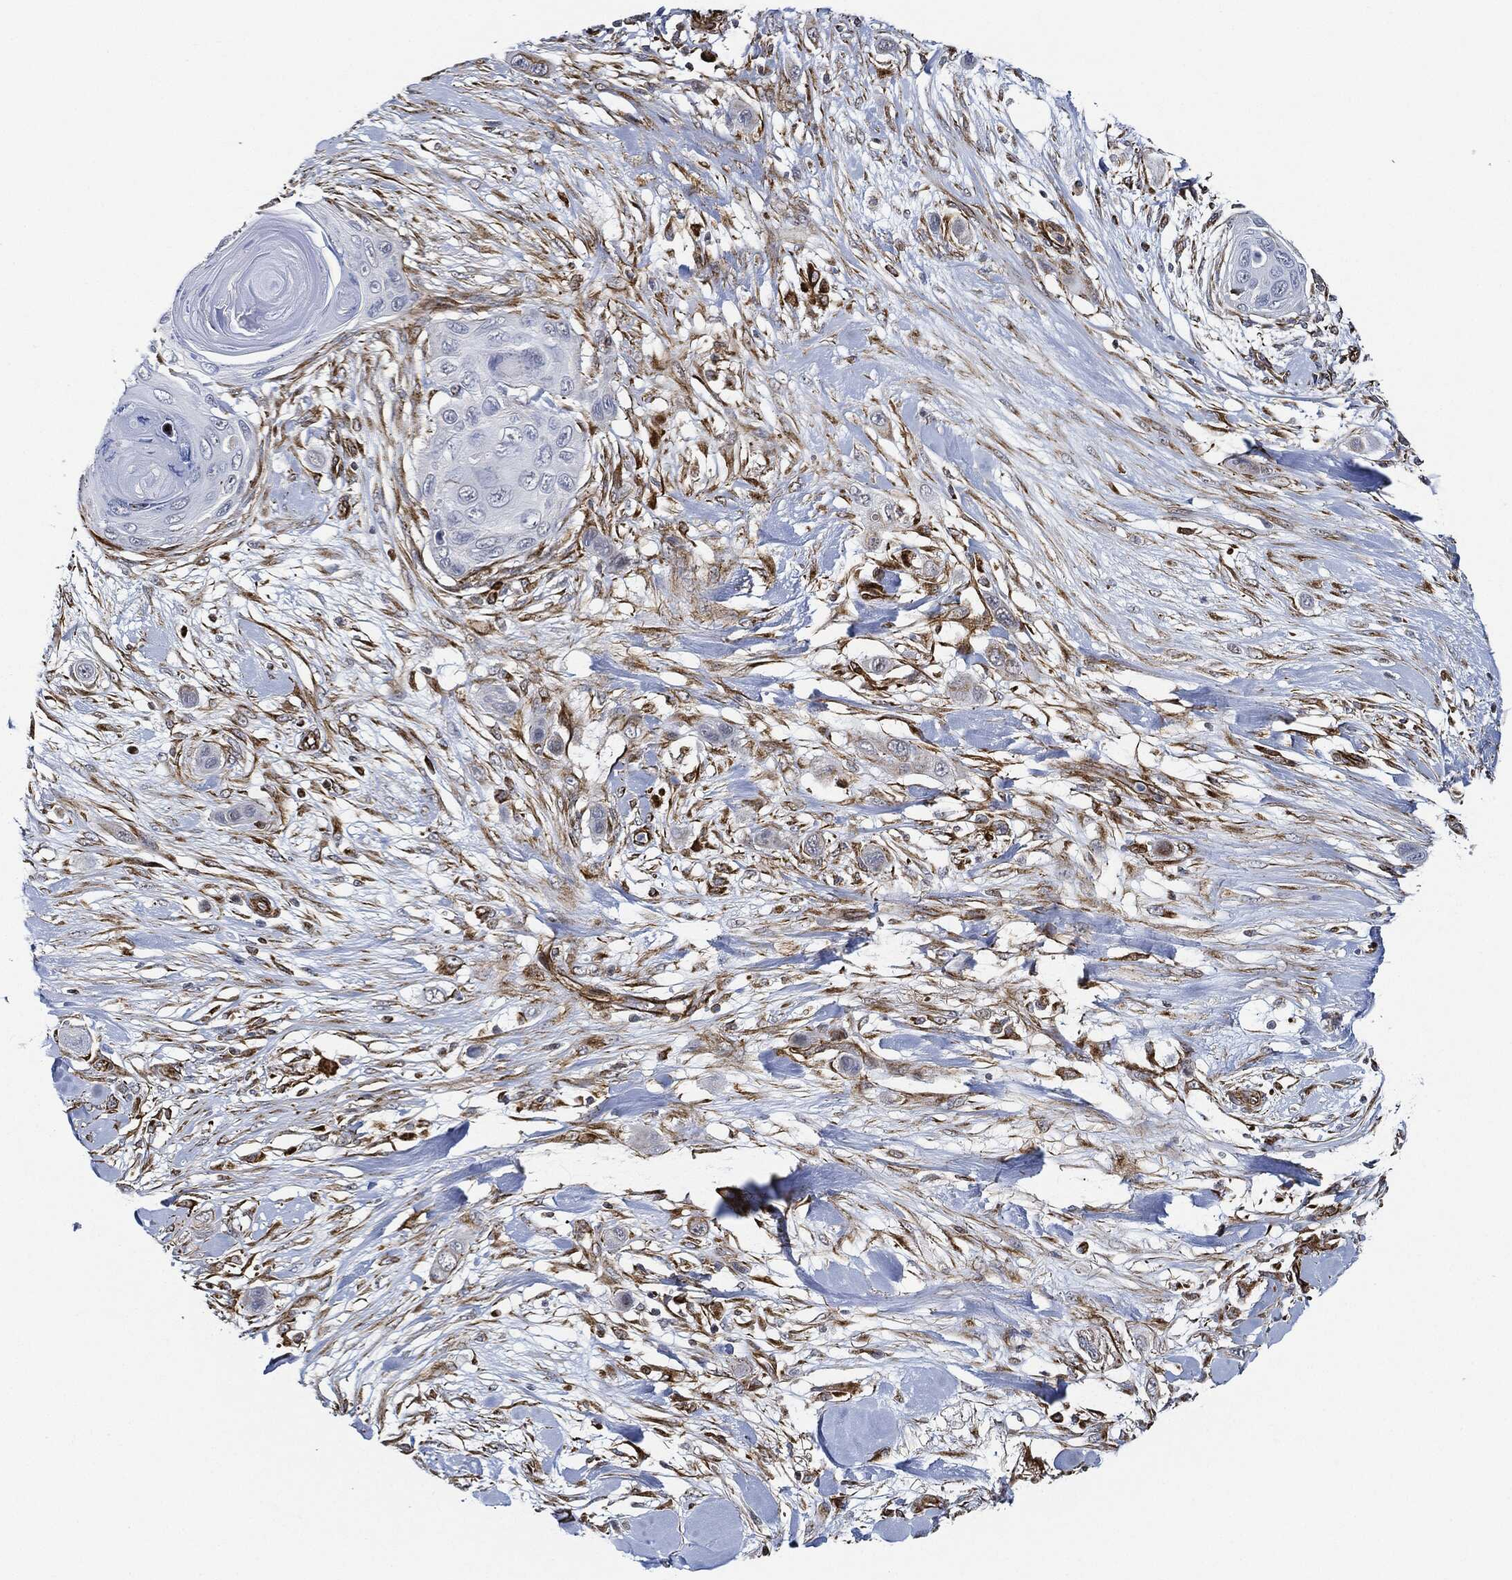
{"staining": {"intensity": "negative", "quantity": "none", "location": "none"}, "tissue": "skin cancer", "cell_type": "Tumor cells", "image_type": "cancer", "snomed": [{"axis": "morphology", "description": "Squamous cell carcinoma, NOS"}, {"axis": "topography", "description": "Skin"}], "caption": "IHC photomicrograph of neoplastic tissue: human squamous cell carcinoma (skin) stained with DAB shows no significant protein expression in tumor cells. (IHC, brightfield microscopy, high magnification).", "gene": "THSD1", "patient": {"sex": "male", "age": 79}}